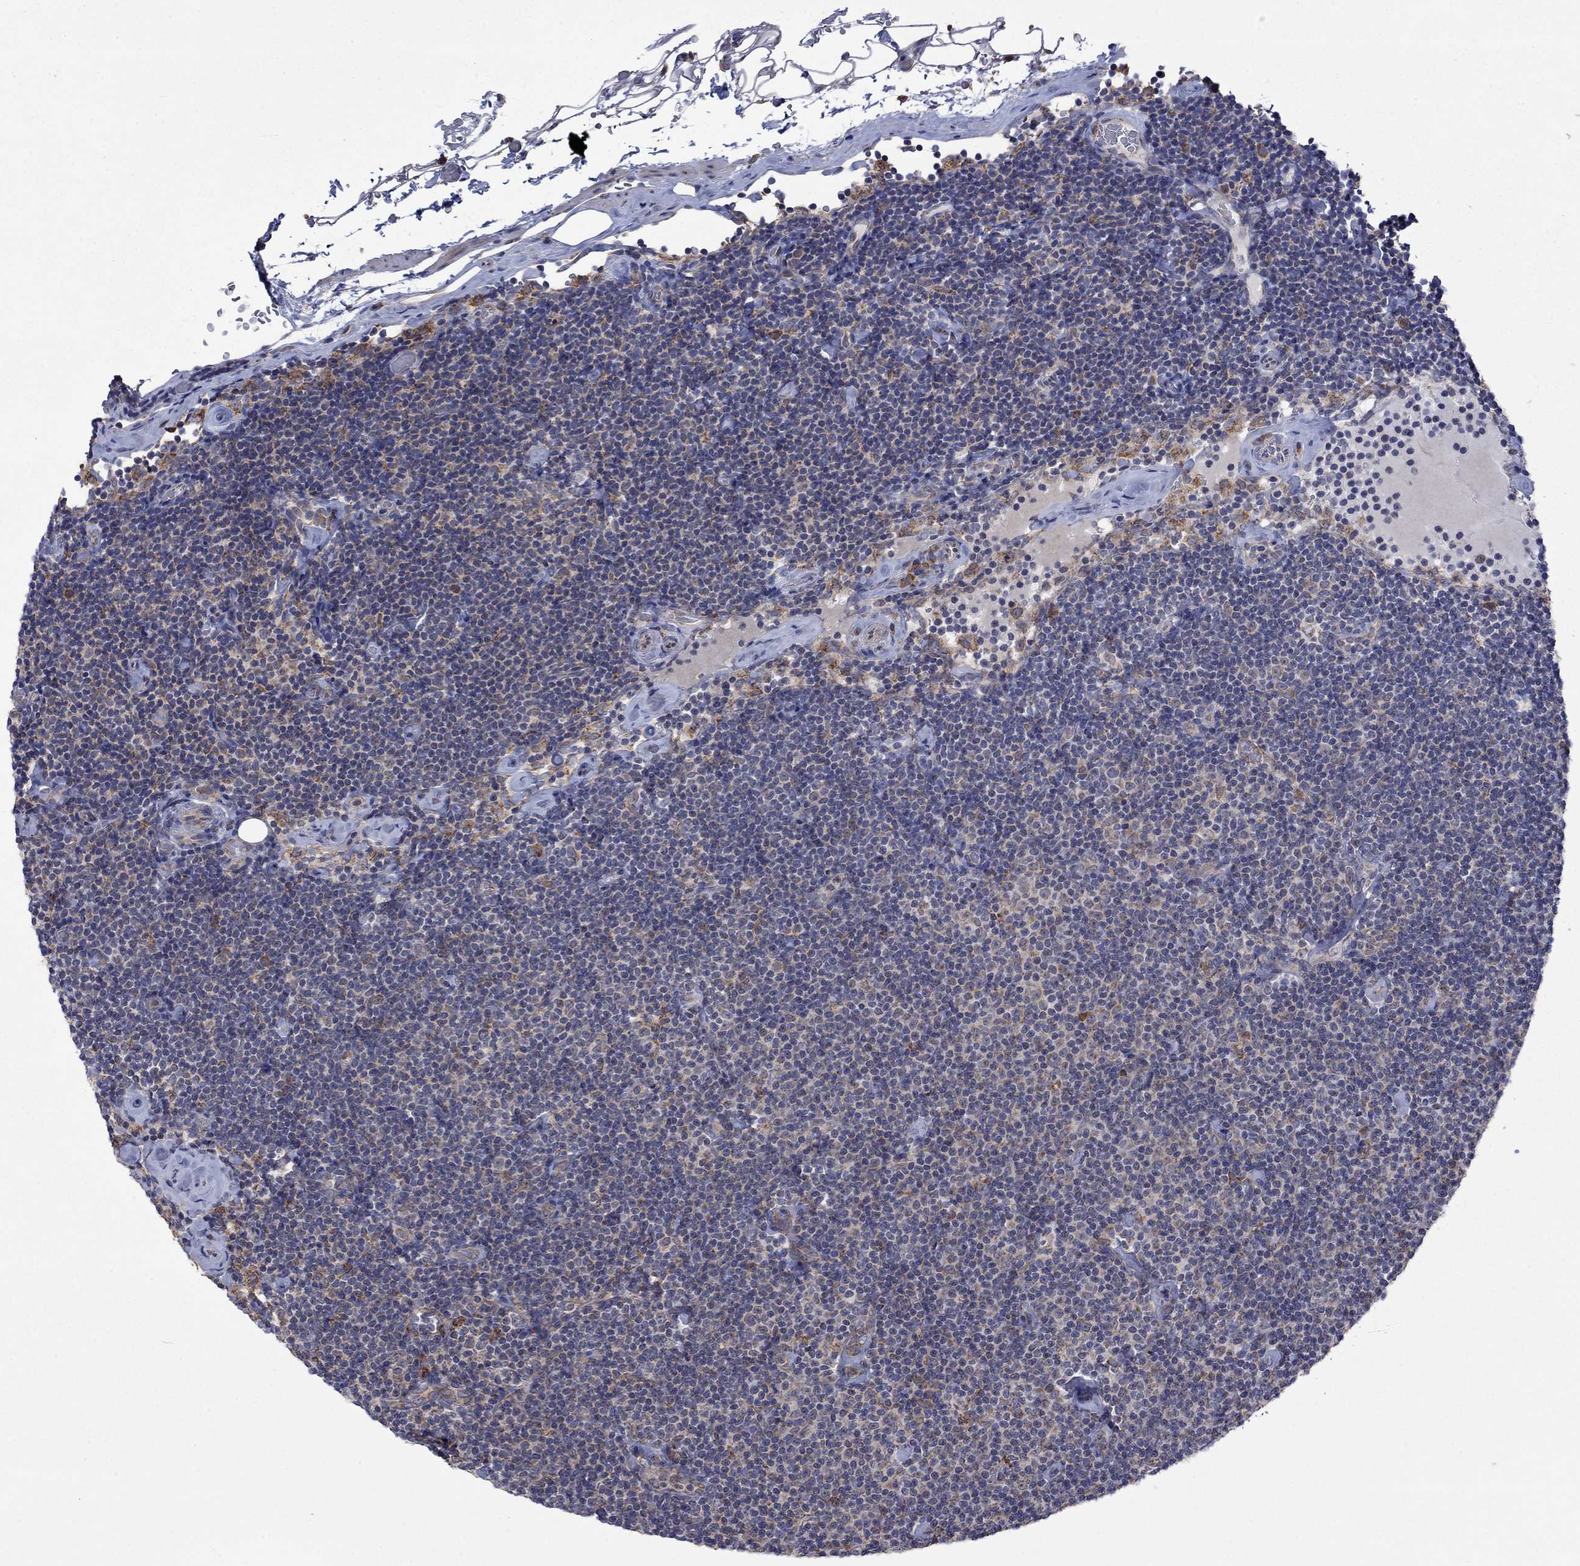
{"staining": {"intensity": "weak", "quantity": "<25%", "location": "cytoplasmic/membranous"}, "tissue": "lymphoma", "cell_type": "Tumor cells", "image_type": "cancer", "snomed": [{"axis": "morphology", "description": "Malignant lymphoma, non-Hodgkin's type, Low grade"}, {"axis": "topography", "description": "Lymph node"}], "caption": "Protein analysis of lymphoma reveals no significant expression in tumor cells. The staining is performed using DAB brown chromogen with nuclei counter-stained in using hematoxylin.", "gene": "FURIN", "patient": {"sex": "male", "age": 81}}